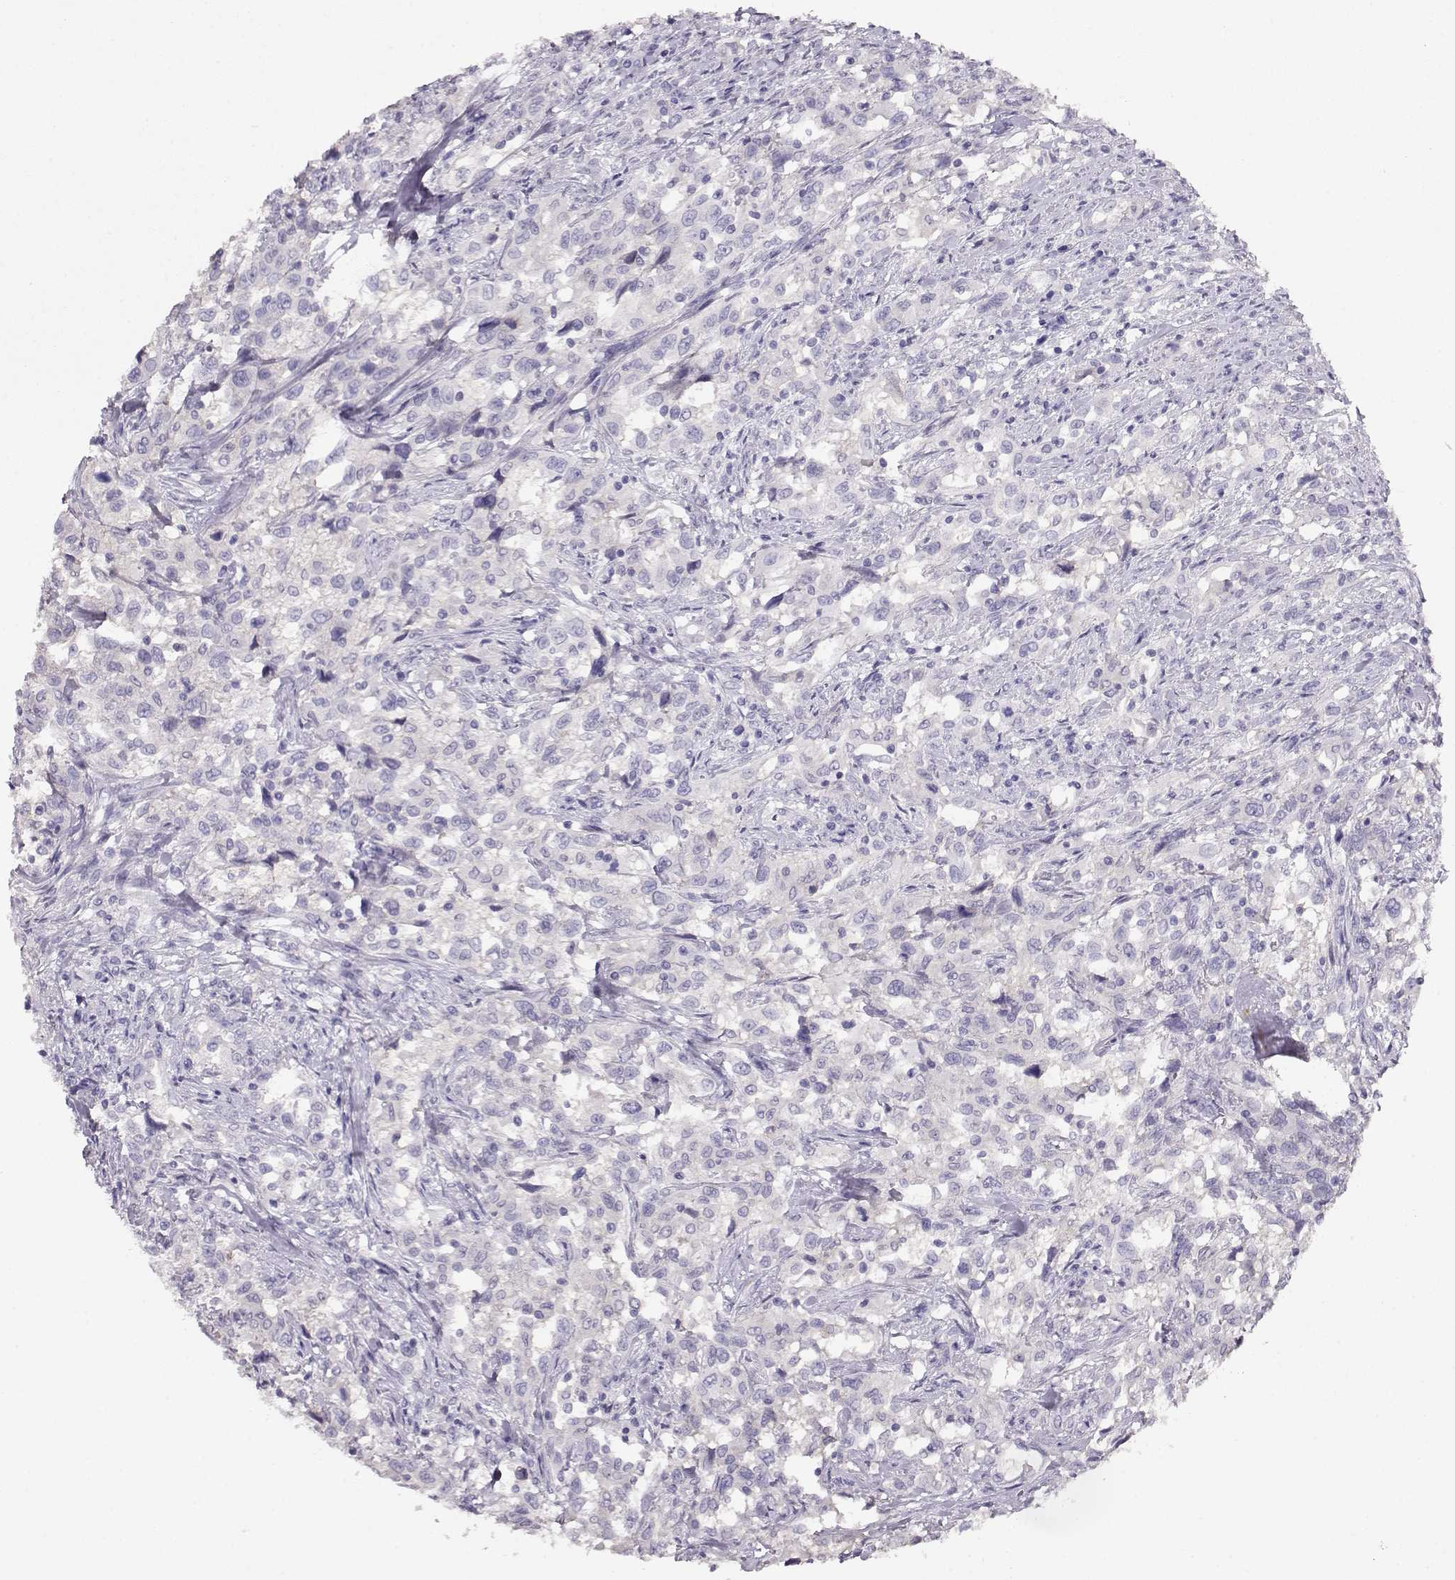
{"staining": {"intensity": "negative", "quantity": "none", "location": "none"}, "tissue": "urothelial cancer", "cell_type": "Tumor cells", "image_type": "cancer", "snomed": [{"axis": "morphology", "description": "Urothelial carcinoma, NOS"}, {"axis": "morphology", "description": "Urothelial carcinoma, High grade"}, {"axis": "topography", "description": "Urinary bladder"}], "caption": "Immunohistochemical staining of human urothelial carcinoma (high-grade) exhibits no significant expression in tumor cells.", "gene": "NDRG4", "patient": {"sex": "female", "age": 64}}